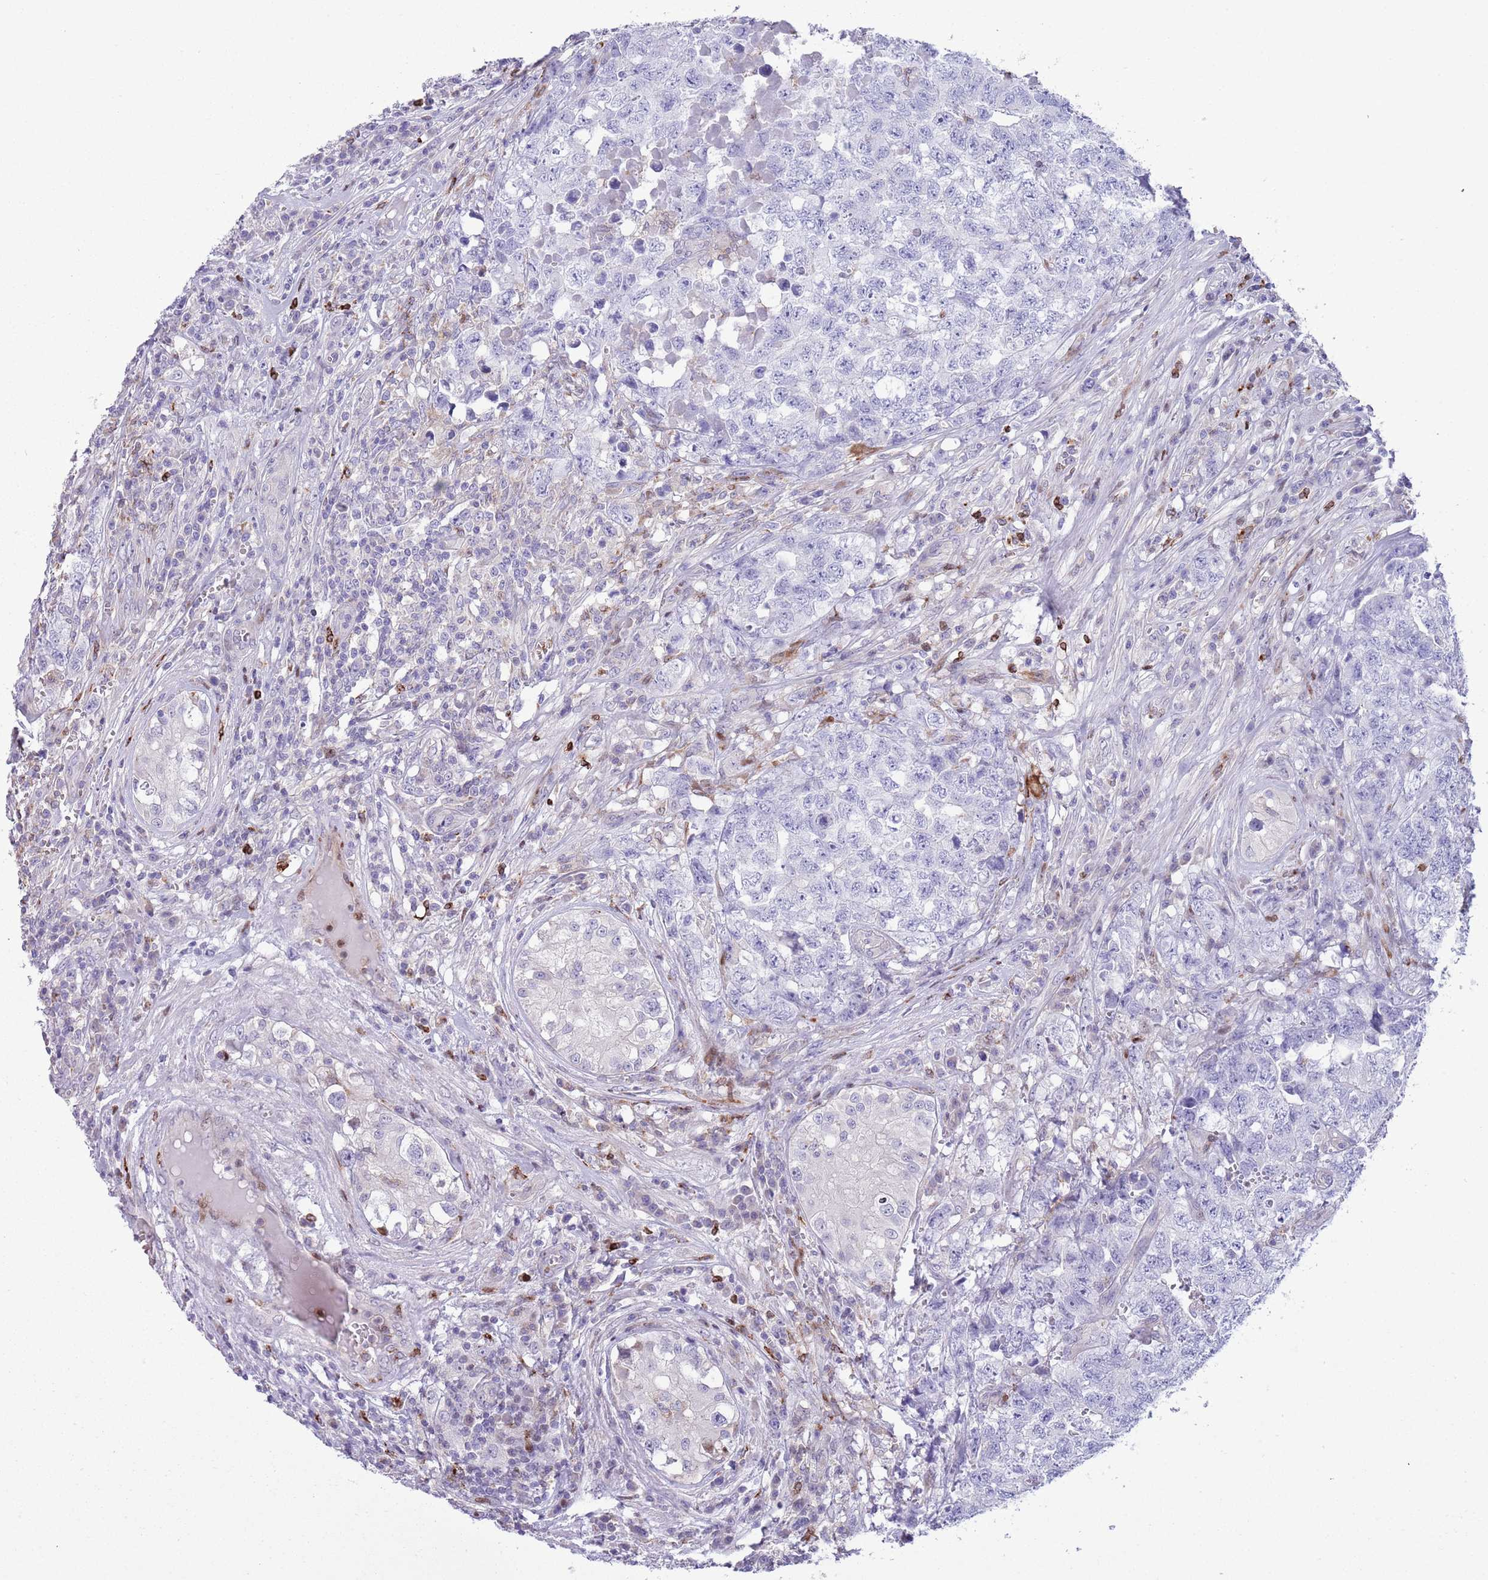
{"staining": {"intensity": "negative", "quantity": "none", "location": "none"}, "tissue": "testis cancer", "cell_type": "Tumor cells", "image_type": "cancer", "snomed": [{"axis": "morphology", "description": "Carcinoma, Embryonal, NOS"}, {"axis": "topography", "description": "Testis"}], "caption": "A histopathology image of human testis embryonal carcinoma is negative for staining in tumor cells.", "gene": "ANO8", "patient": {"sex": "male", "age": 31}}